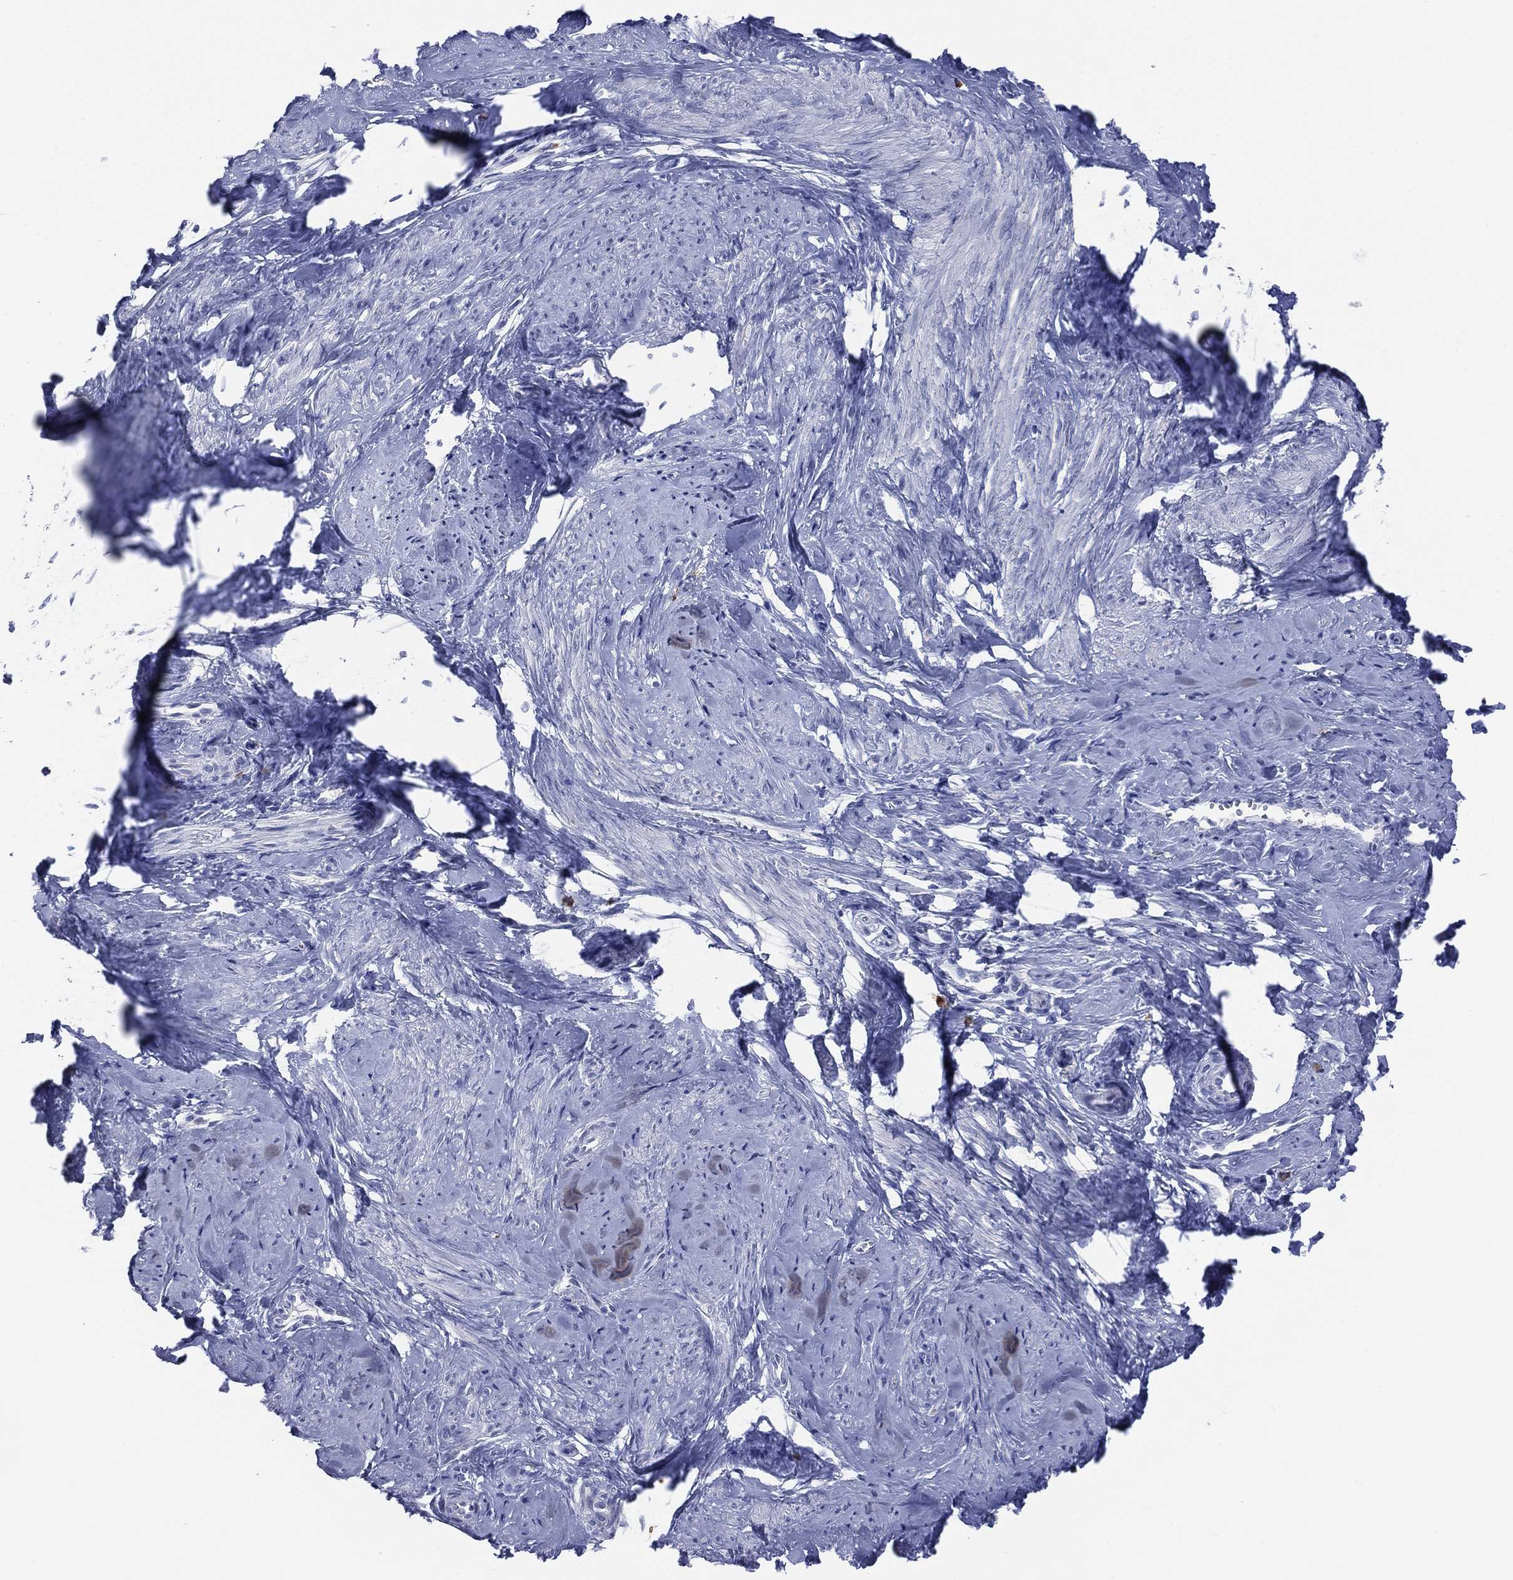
{"staining": {"intensity": "negative", "quantity": "none", "location": "none"}, "tissue": "smooth muscle", "cell_type": "Smooth muscle cells", "image_type": "normal", "snomed": [{"axis": "morphology", "description": "Normal tissue, NOS"}, {"axis": "topography", "description": "Smooth muscle"}], "caption": "Immunohistochemical staining of unremarkable human smooth muscle exhibits no significant staining in smooth muscle cells. (DAB (3,3'-diaminobenzidine) immunohistochemistry (IHC) visualized using brightfield microscopy, high magnification).", "gene": "AKAP3", "patient": {"sex": "female", "age": 48}}